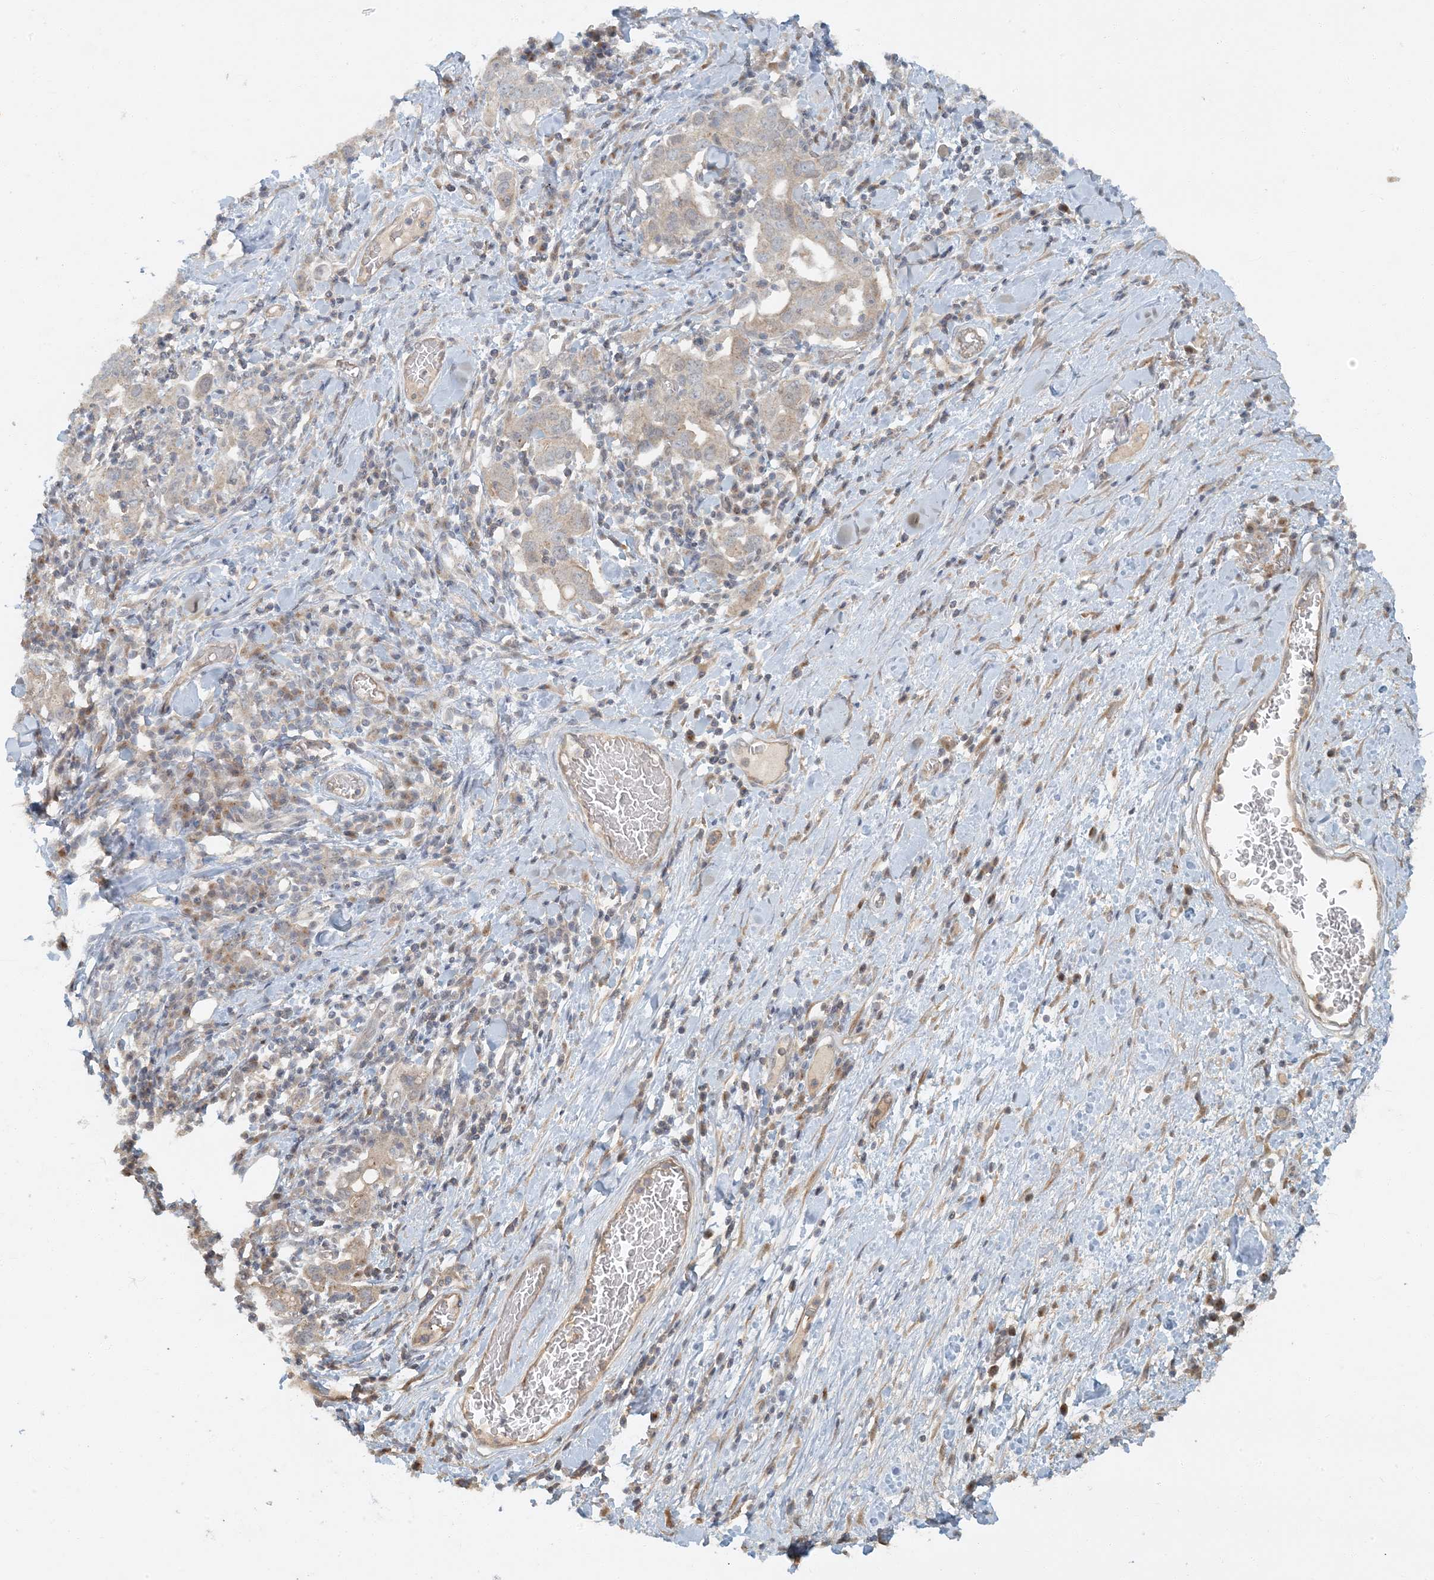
{"staining": {"intensity": "weak", "quantity": "<25%", "location": "cytoplasmic/membranous"}, "tissue": "stomach cancer", "cell_type": "Tumor cells", "image_type": "cancer", "snomed": [{"axis": "morphology", "description": "Adenocarcinoma, NOS"}, {"axis": "topography", "description": "Stomach, upper"}], "caption": "The micrograph demonstrates no staining of tumor cells in stomach adenocarcinoma.", "gene": "AK9", "patient": {"sex": "male", "age": 62}}